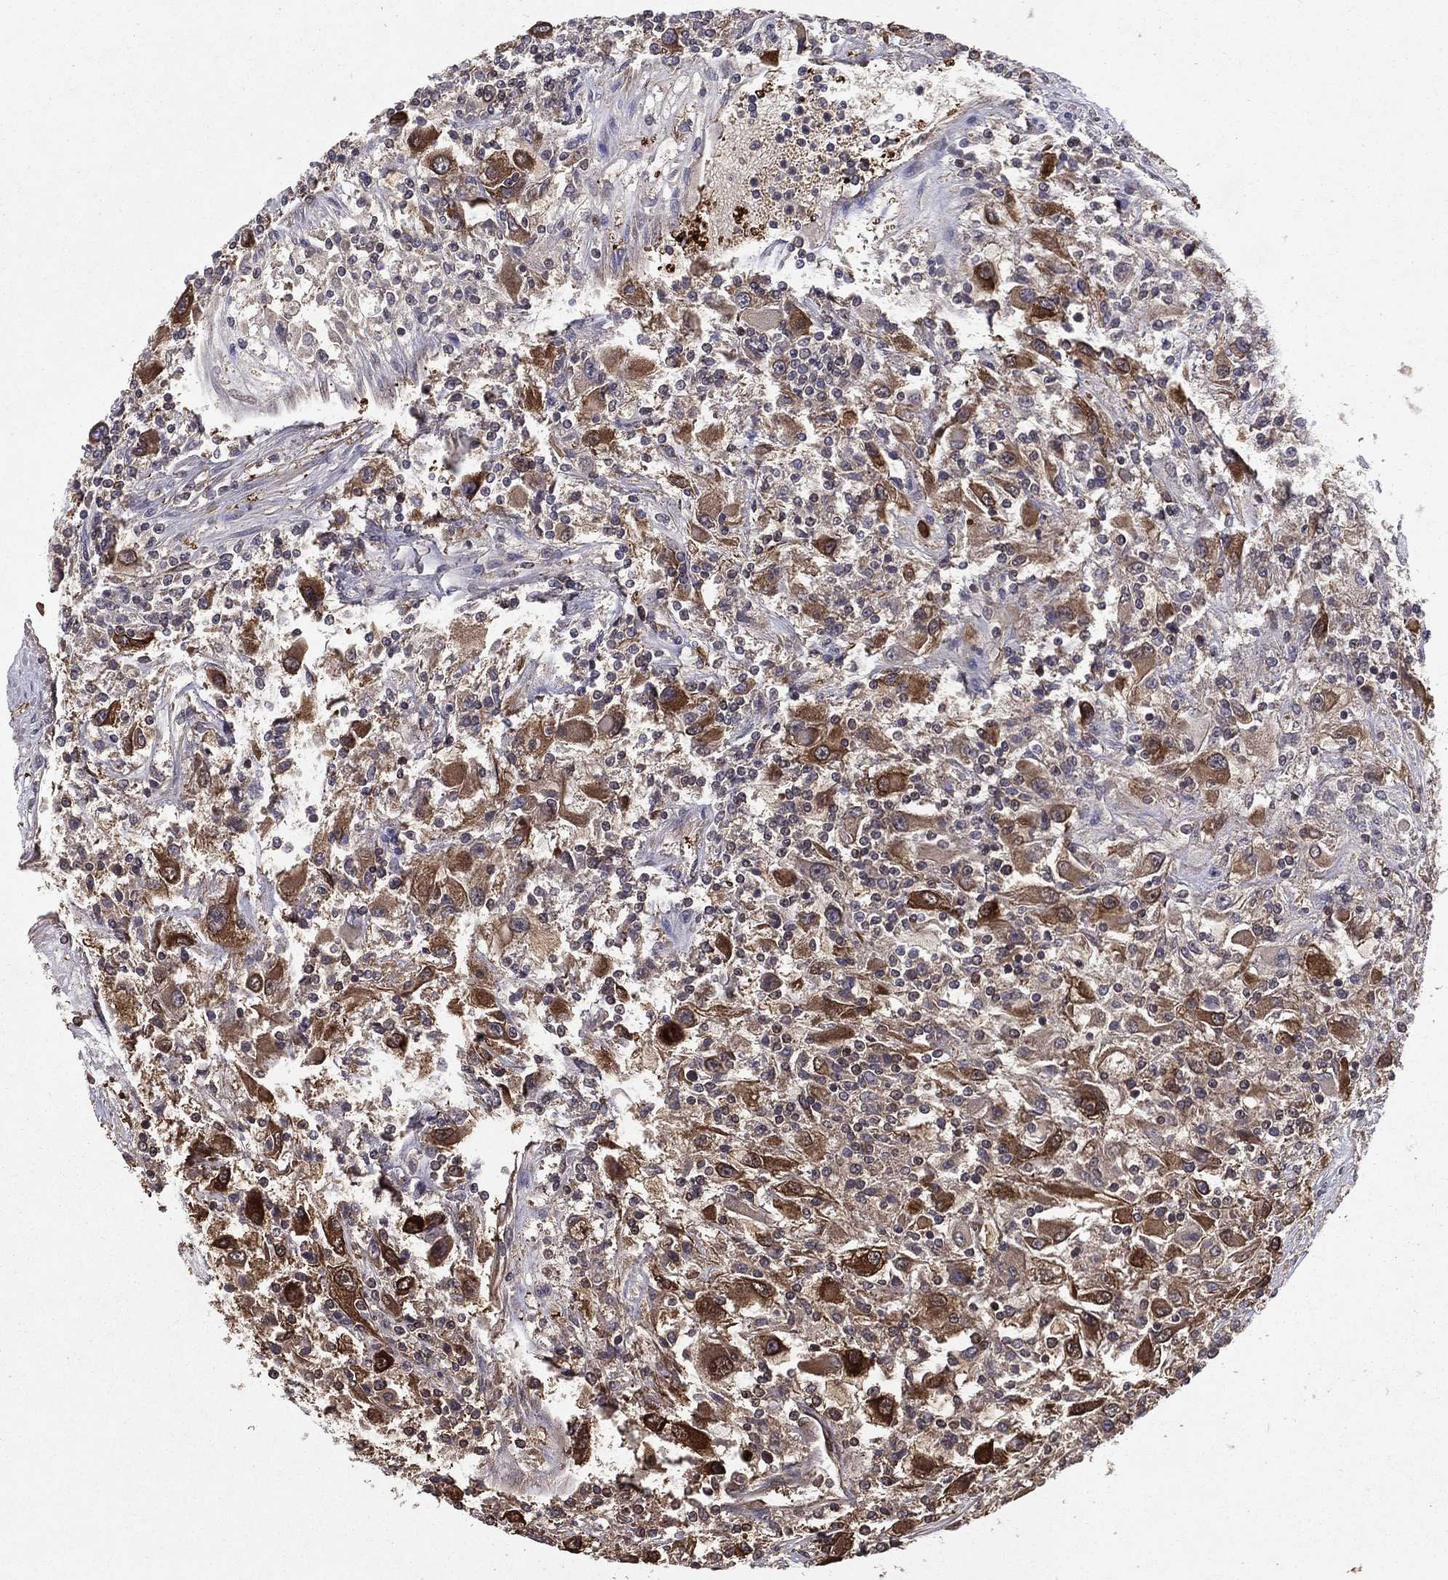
{"staining": {"intensity": "strong", "quantity": ">75%", "location": "cytoplasmic/membranous"}, "tissue": "renal cancer", "cell_type": "Tumor cells", "image_type": "cancer", "snomed": [{"axis": "morphology", "description": "Adenocarcinoma, NOS"}, {"axis": "topography", "description": "Kidney"}], "caption": "A brown stain highlights strong cytoplasmic/membranous expression of a protein in renal cancer tumor cells.", "gene": "CERS2", "patient": {"sex": "female", "age": 67}}